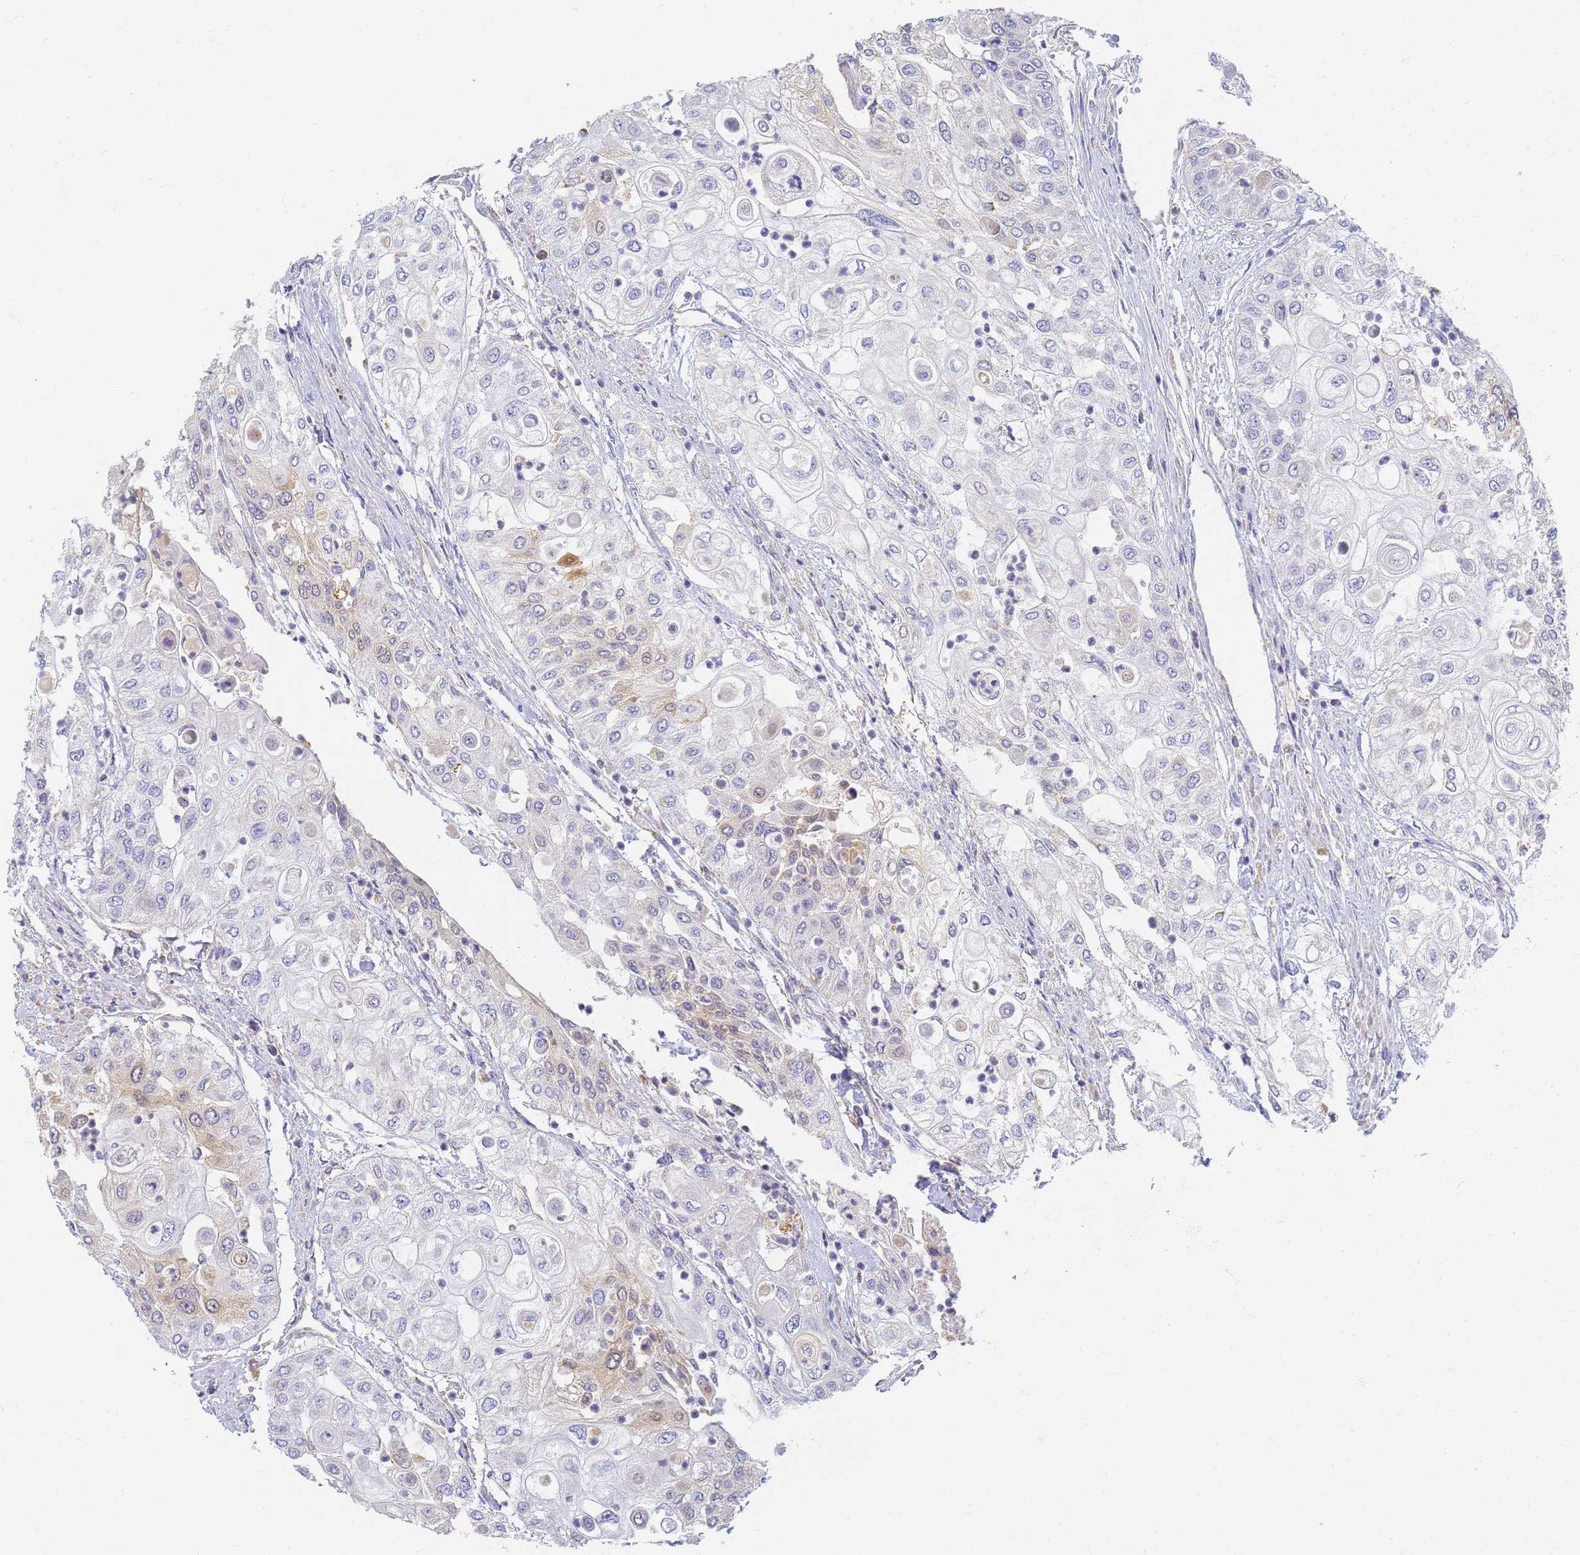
{"staining": {"intensity": "weak", "quantity": "<25%", "location": "cytoplasmic/membranous"}, "tissue": "urothelial cancer", "cell_type": "Tumor cells", "image_type": "cancer", "snomed": [{"axis": "morphology", "description": "Urothelial carcinoma, High grade"}, {"axis": "topography", "description": "Urinary bladder"}], "caption": "Human urothelial cancer stained for a protein using IHC reveals no positivity in tumor cells.", "gene": "UTP23", "patient": {"sex": "female", "age": 79}}